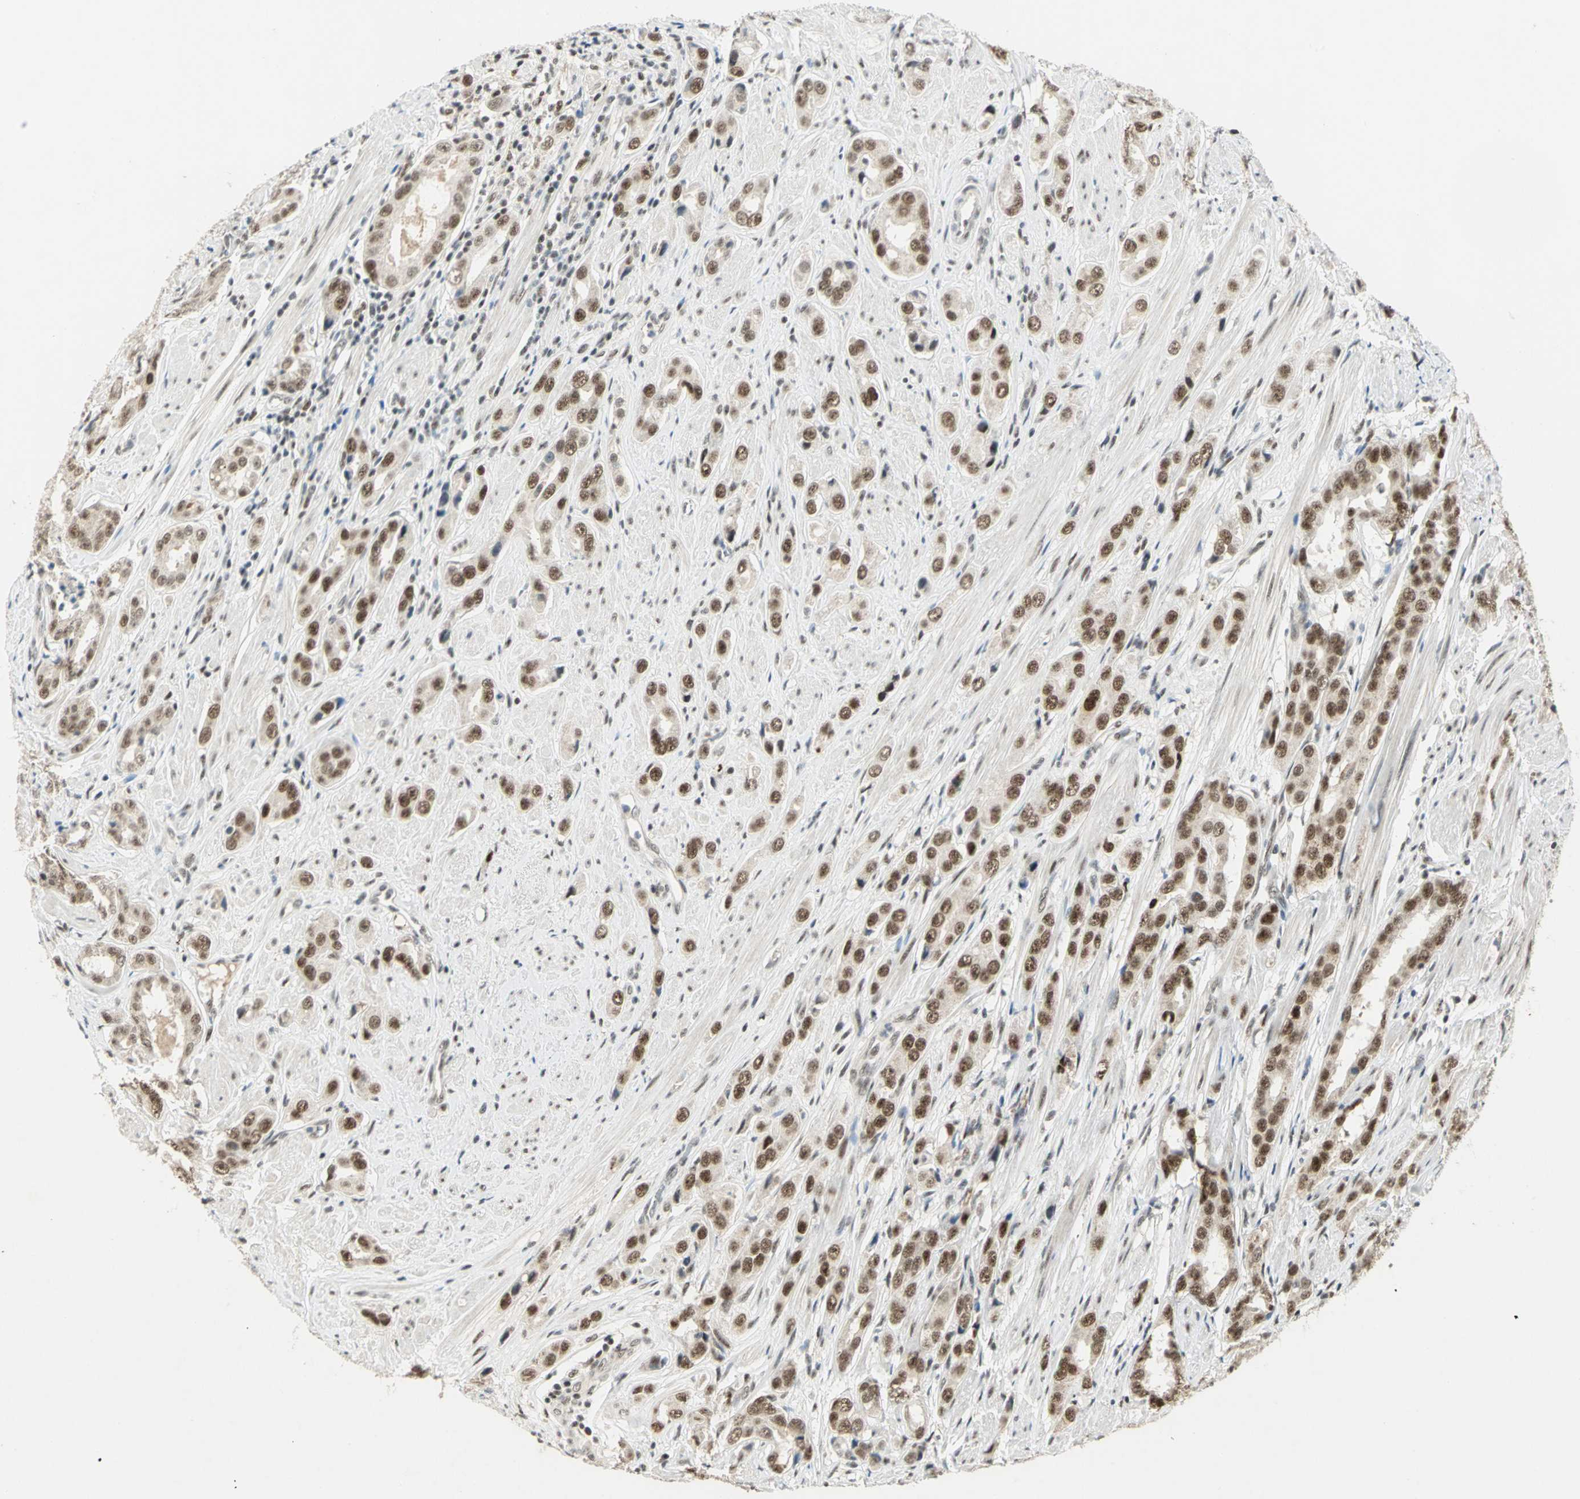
{"staining": {"intensity": "moderate", "quantity": ">75%", "location": "nuclear"}, "tissue": "prostate cancer", "cell_type": "Tumor cells", "image_type": "cancer", "snomed": [{"axis": "morphology", "description": "Adenocarcinoma, Medium grade"}, {"axis": "topography", "description": "Prostate"}], "caption": "Immunohistochemical staining of human prostate cancer (adenocarcinoma (medium-grade)) reveals moderate nuclear protein staining in approximately >75% of tumor cells. (Brightfield microscopy of DAB IHC at high magnification).", "gene": "CCNT1", "patient": {"sex": "male", "age": 53}}